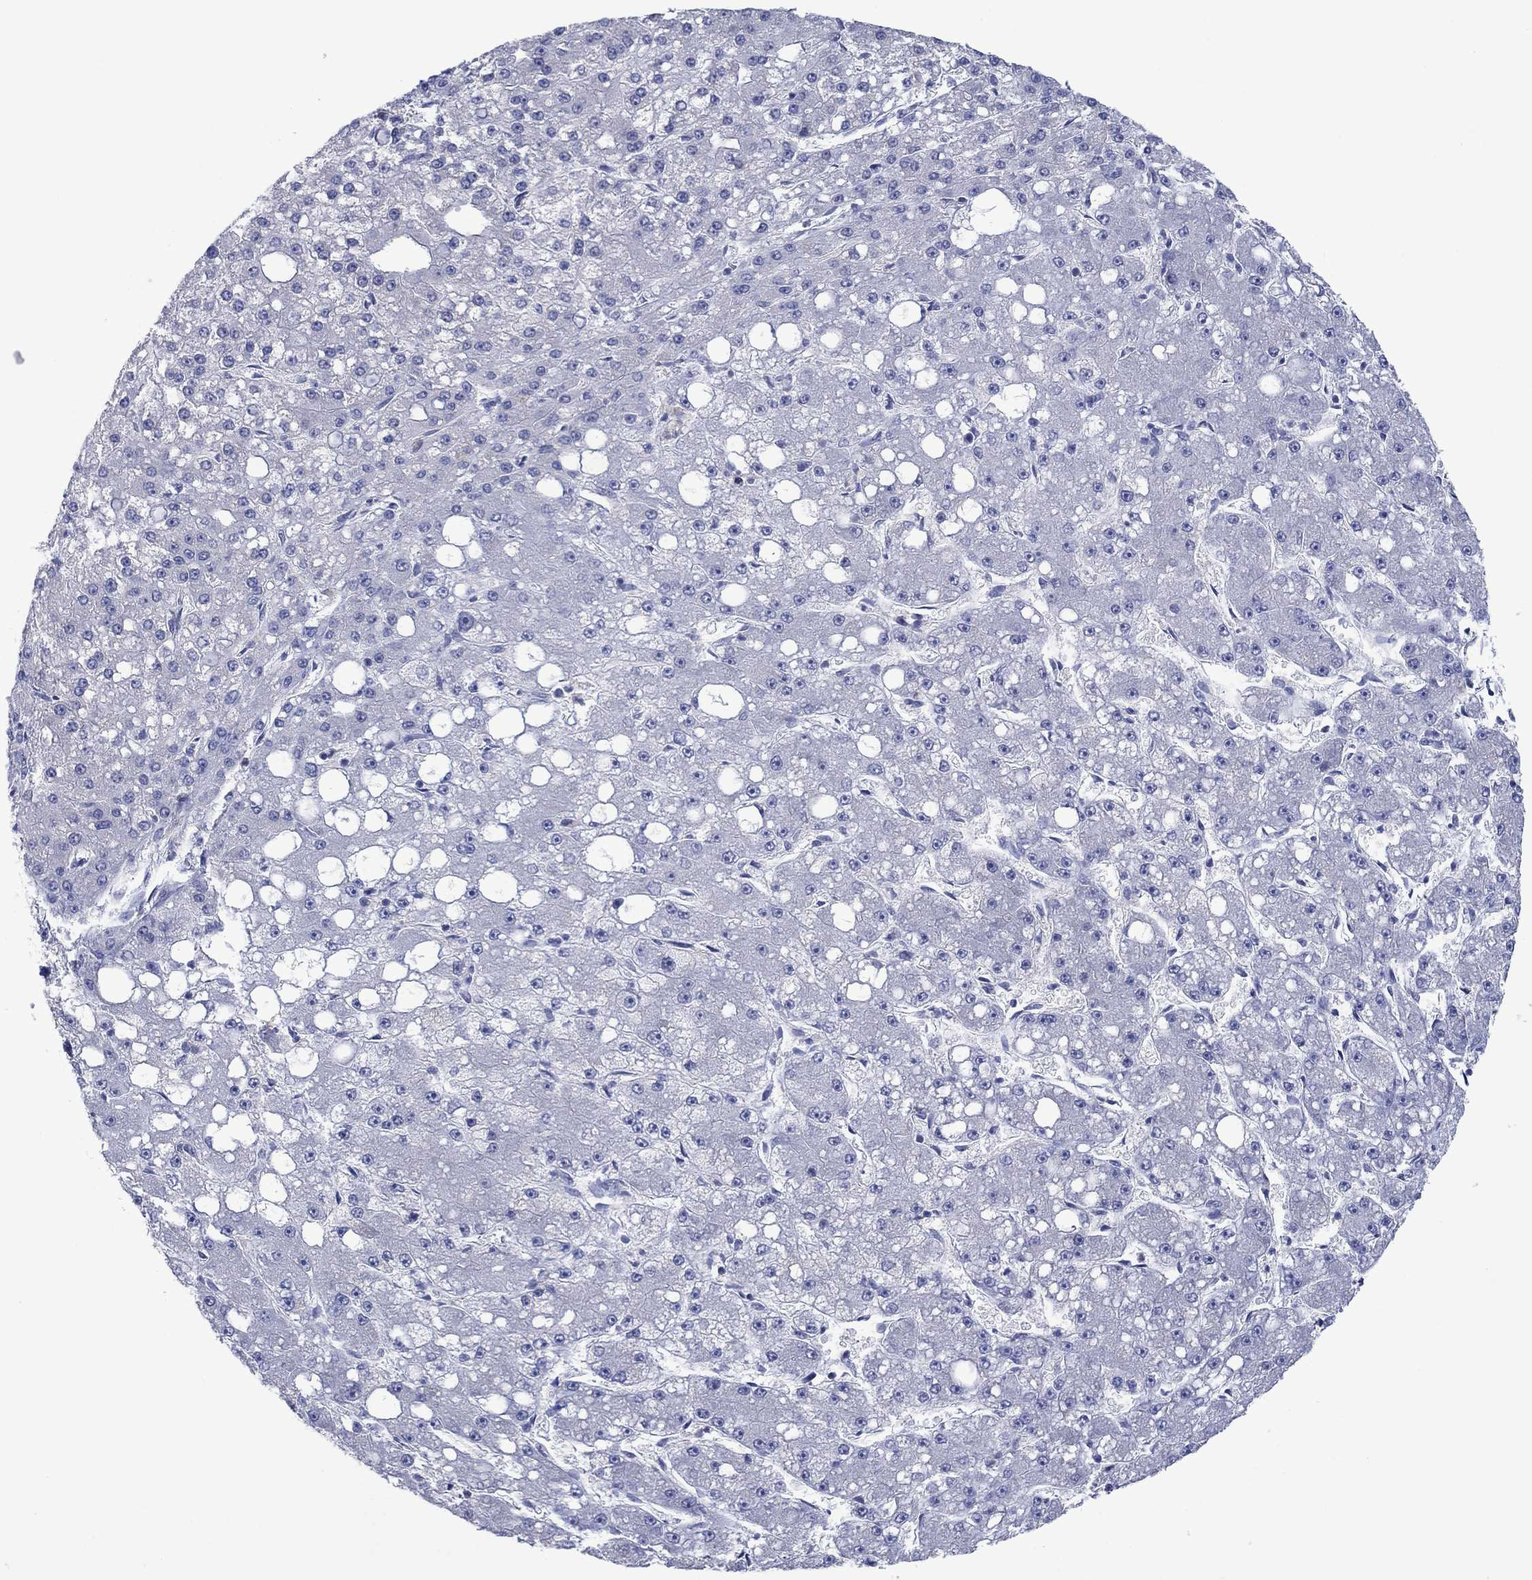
{"staining": {"intensity": "negative", "quantity": "none", "location": "none"}, "tissue": "liver cancer", "cell_type": "Tumor cells", "image_type": "cancer", "snomed": [{"axis": "morphology", "description": "Carcinoma, Hepatocellular, NOS"}, {"axis": "topography", "description": "Liver"}], "caption": "High magnification brightfield microscopy of liver cancer stained with DAB (brown) and counterstained with hematoxylin (blue): tumor cells show no significant staining.", "gene": "FER1L6", "patient": {"sex": "male", "age": 67}}